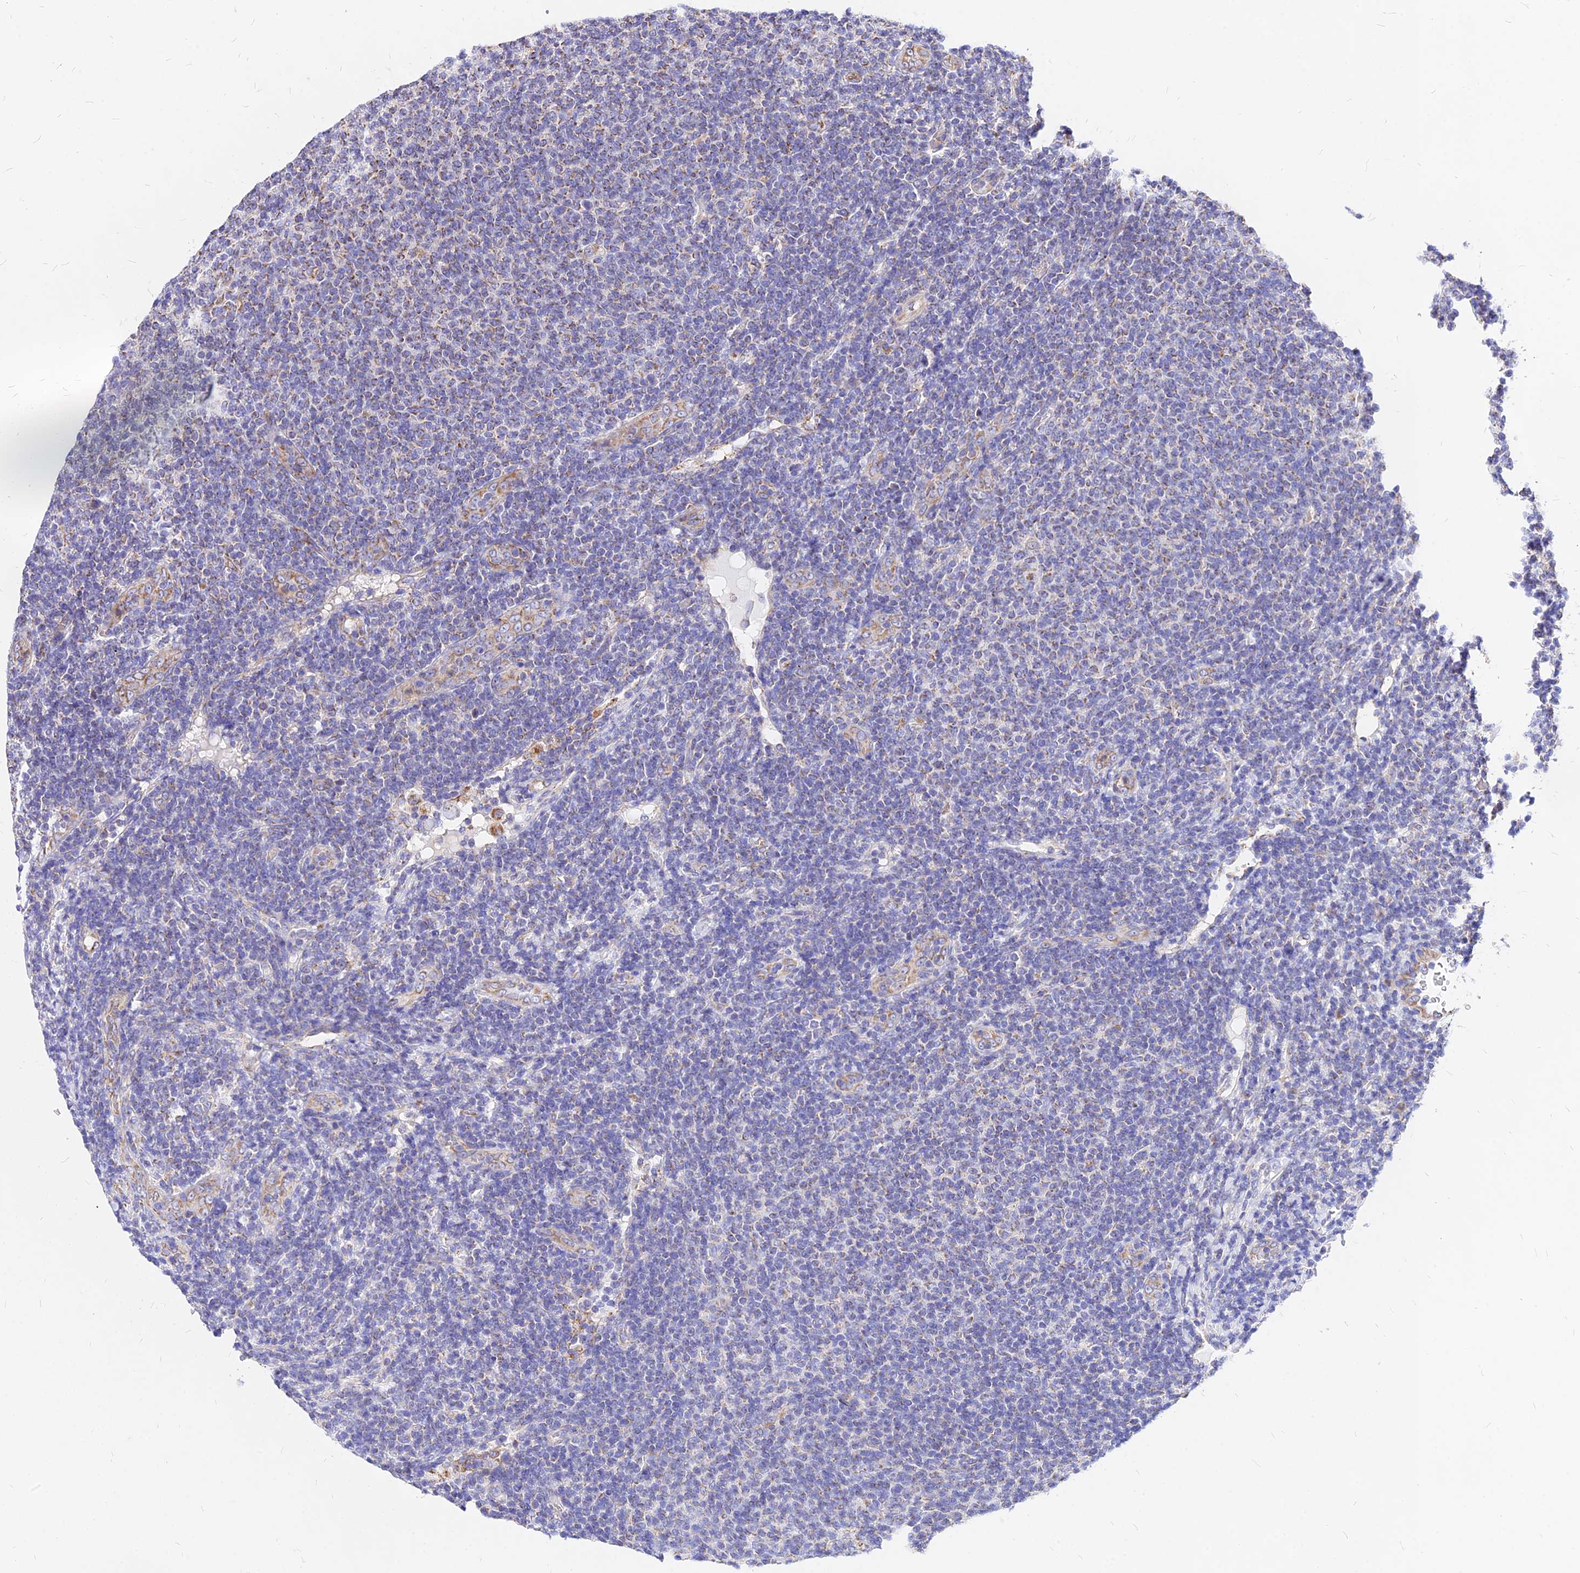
{"staining": {"intensity": "negative", "quantity": "none", "location": "none"}, "tissue": "lymphoma", "cell_type": "Tumor cells", "image_type": "cancer", "snomed": [{"axis": "morphology", "description": "Malignant lymphoma, non-Hodgkin's type, Low grade"}, {"axis": "topography", "description": "Lymph node"}], "caption": "This is an immunohistochemistry histopathology image of human lymphoma. There is no staining in tumor cells.", "gene": "MRPL3", "patient": {"sex": "male", "age": 66}}